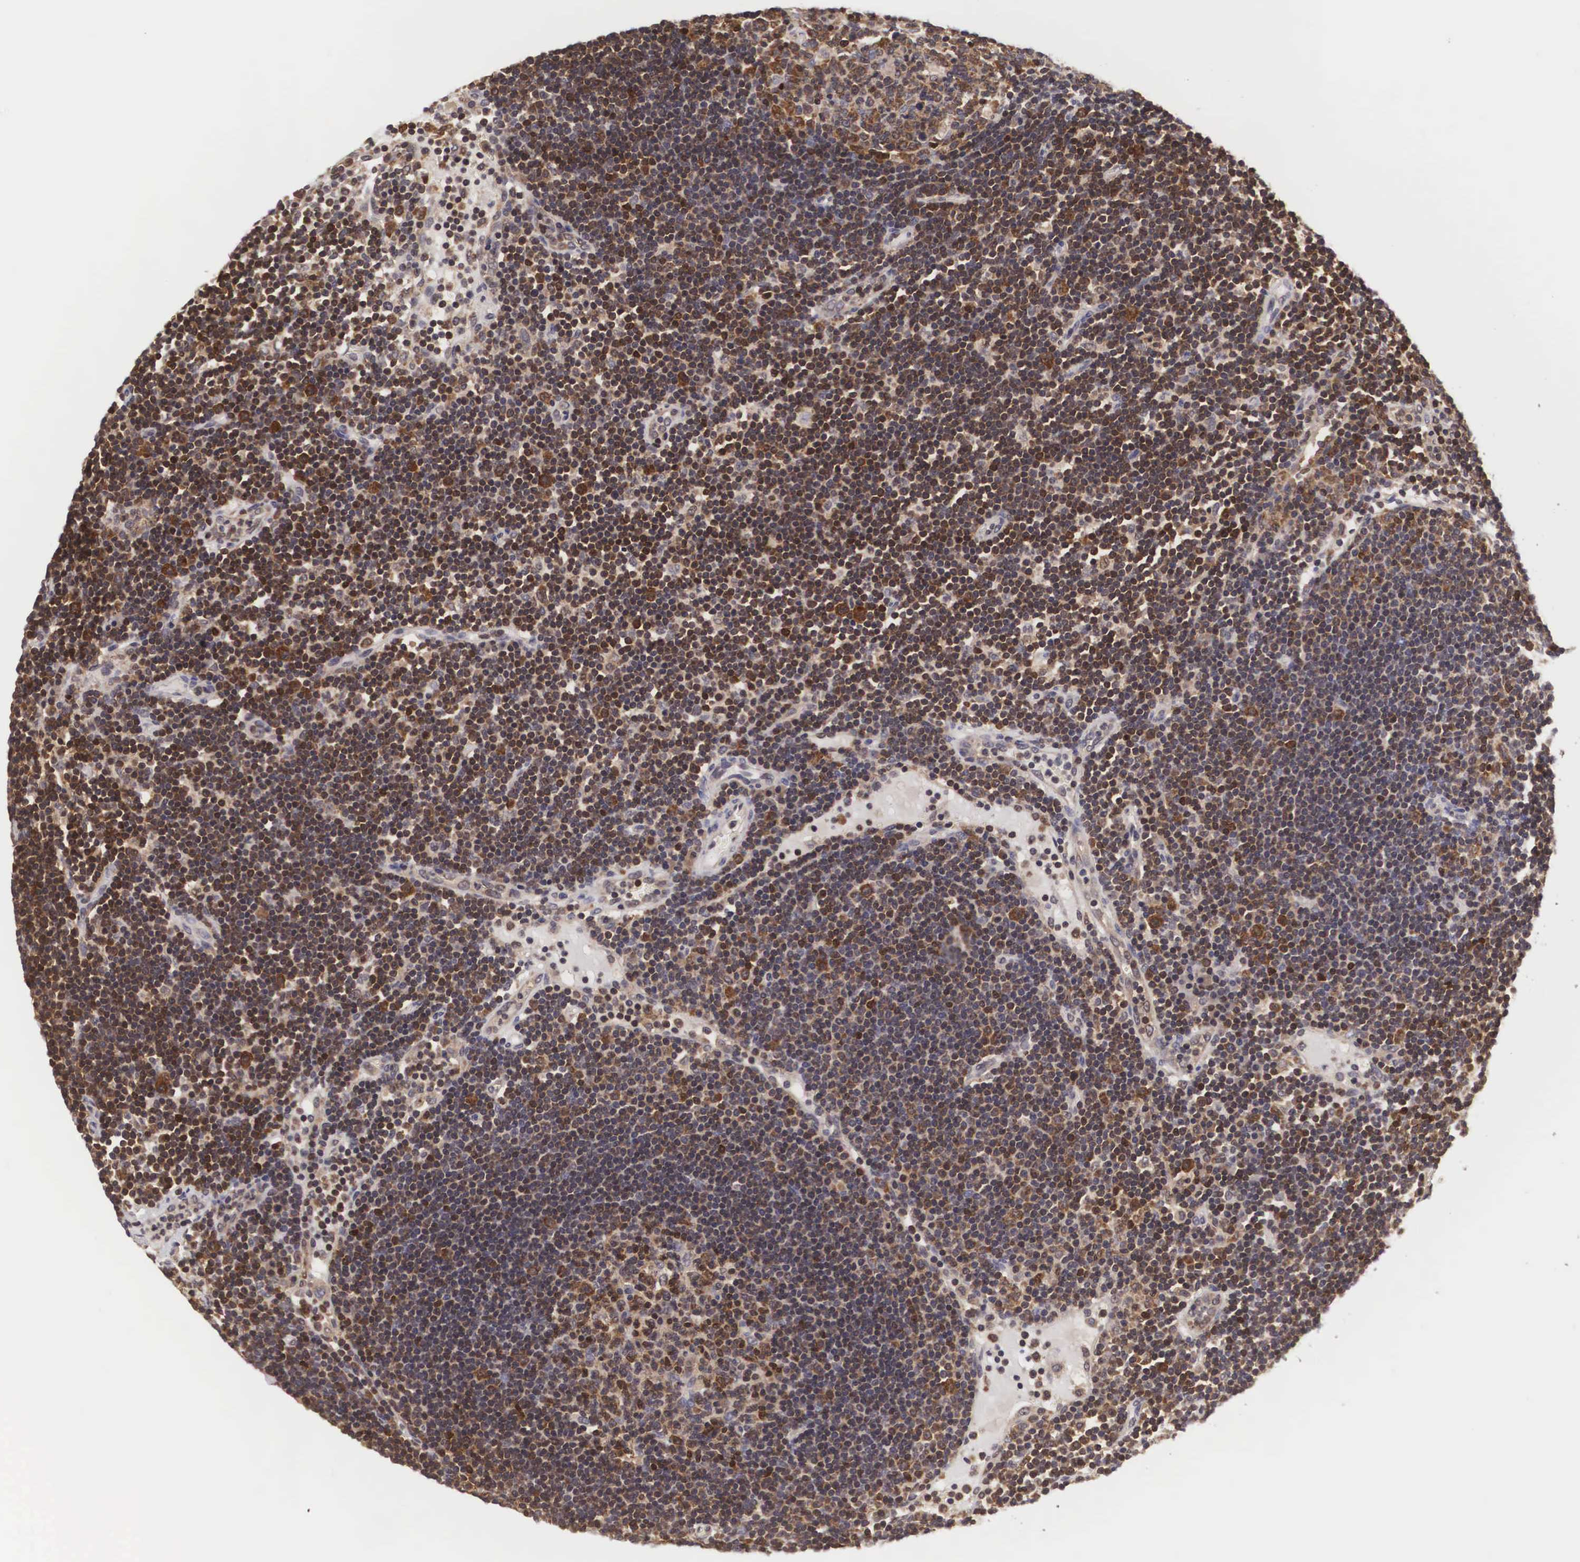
{"staining": {"intensity": "strong", "quantity": "25%-75%", "location": "cytoplasmic/membranous,nuclear"}, "tissue": "lymph node", "cell_type": "Germinal center cells", "image_type": "normal", "snomed": [{"axis": "morphology", "description": "Normal tissue, NOS"}, {"axis": "topography", "description": "Lymph node"}], "caption": "Strong cytoplasmic/membranous,nuclear staining is present in about 25%-75% of germinal center cells in benign lymph node.", "gene": "ADSL", "patient": {"sex": "male", "age": 54}}